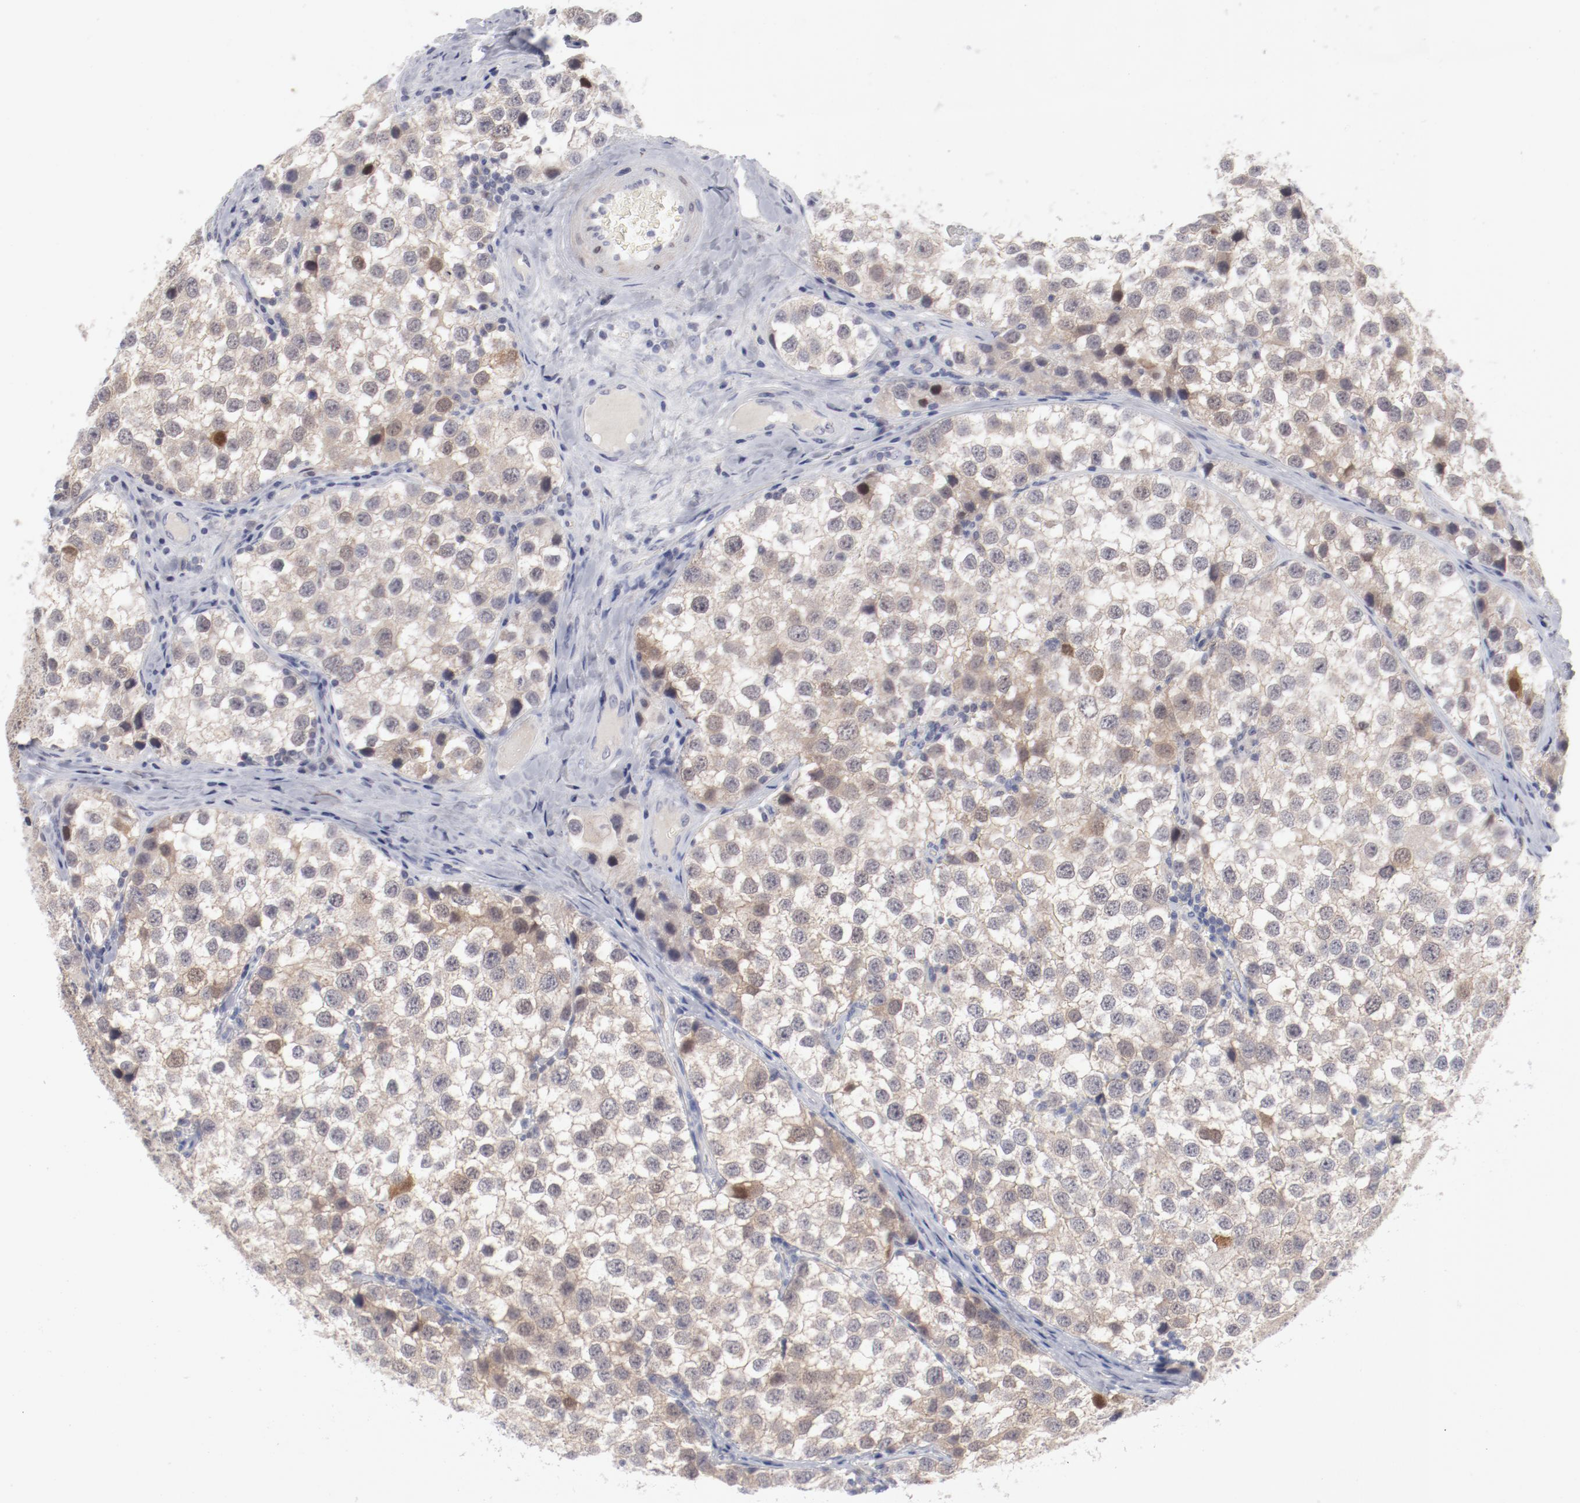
{"staining": {"intensity": "weak", "quantity": "25%-75%", "location": "cytoplasmic/membranous,nuclear"}, "tissue": "testis cancer", "cell_type": "Tumor cells", "image_type": "cancer", "snomed": [{"axis": "morphology", "description": "Seminoma, NOS"}, {"axis": "topography", "description": "Testis"}], "caption": "Immunohistochemistry (IHC) image of human testis cancer (seminoma) stained for a protein (brown), which demonstrates low levels of weak cytoplasmic/membranous and nuclear positivity in about 25%-75% of tumor cells.", "gene": "SH3BGR", "patient": {"sex": "male", "age": 39}}